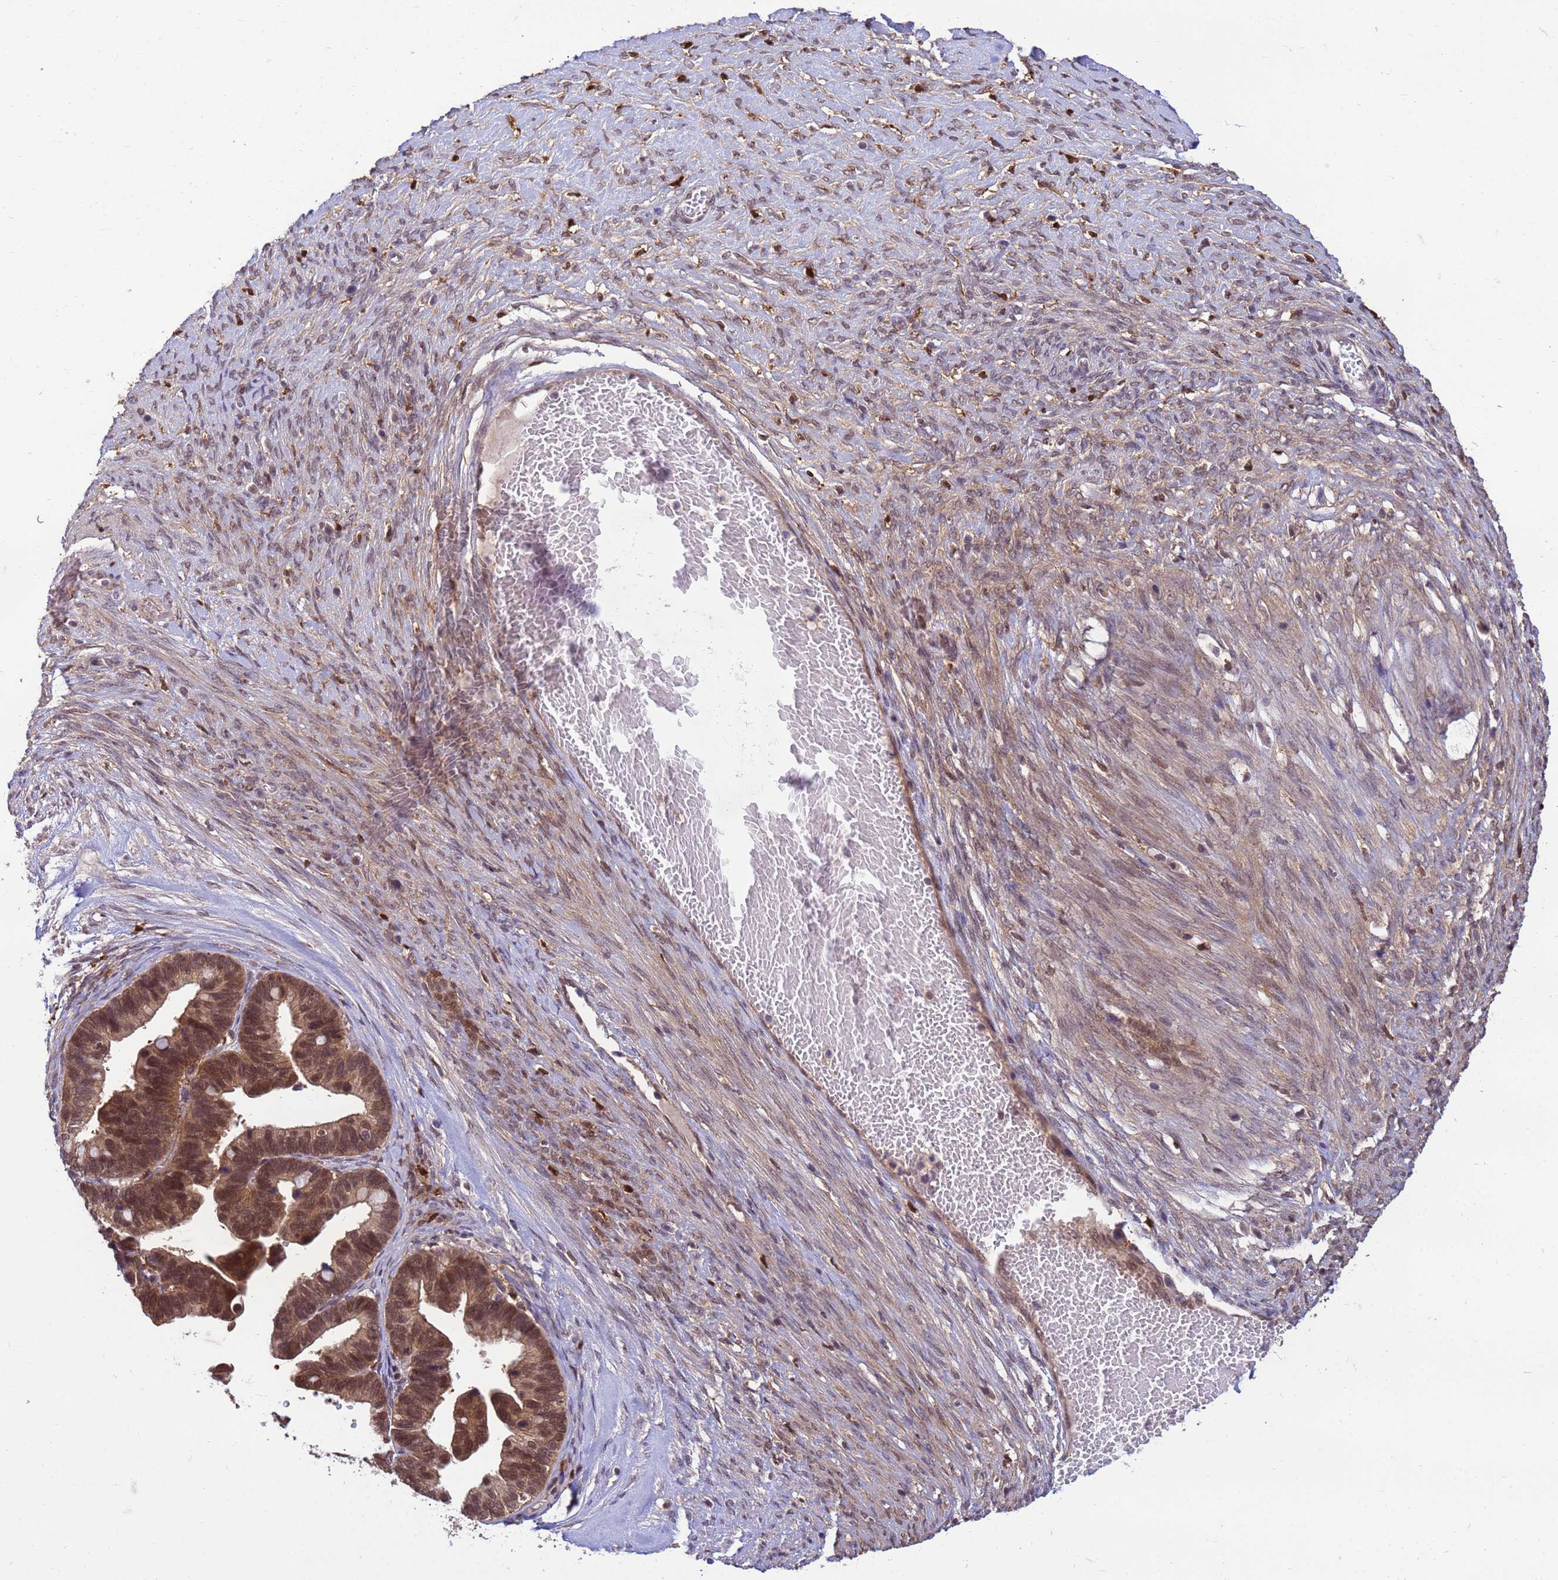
{"staining": {"intensity": "moderate", "quantity": ">75%", "location": "cytoplasmic/membranous,nuclear"}, "tissue": "ovarian cancer", "cell_type": "Tumor cells", "image_type": "cancer", "snomed": [{"axis": "morphology", "description": "Cystadenocarcinoma, serous, NOS"}, {"axis": "topography", "description": "Ovary"}], "caption": "Ovarian serous cystadenocarcinoma tissue shows moderate cytoplasmic/membranous and nuclear staining in about >75% of tumor cells (DAB (3,3'-diaminobenzidine) = brown stain, brightfield microscopy at high magnification).", "gene": "NPEPPS", "patient": {"sex": "female", "age": 56}}